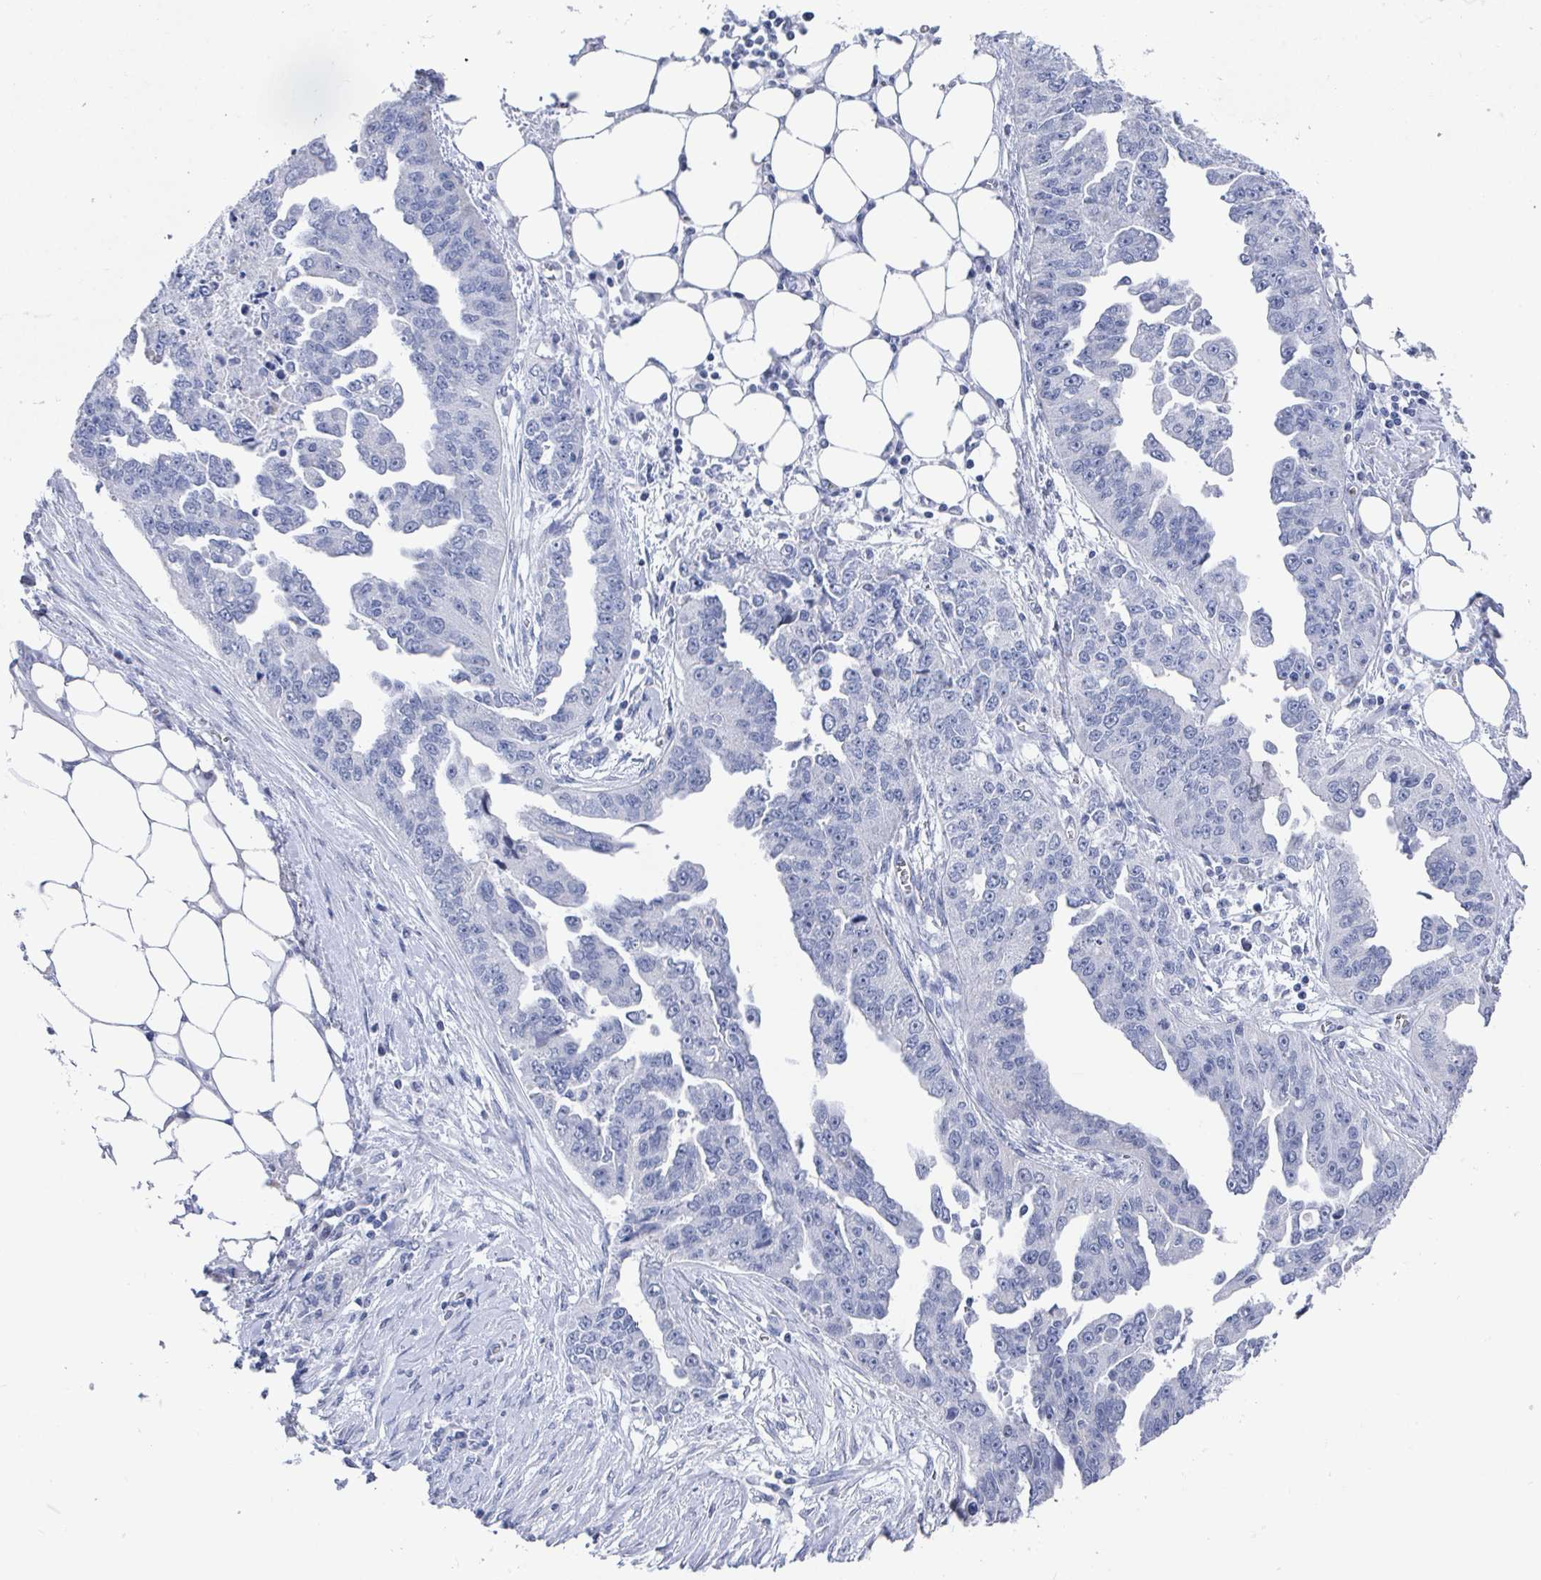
{"staining": {"intensity": "negative", "quantity": "none", "location": "none"}, "tissue": "ovarian cancer", "cell_type": "Tumor cells", "image_type": "cancer", "snomed": [{"axis": "morphology", "description": "Cystadenocarcinoma, serous, NOS"}, {"axis": "topography", "description": "Ovary"}], "caption": "Serous cystadenocarcinoma (ovarian) was stained to show a protein in brown. There is no significant staining in tumor cells. (DAB immunohistochemistry visualized using brightfield microscopy, high magnification).", "gene": "CAMKV", "patient": {"sex": "female", "age": 75}}